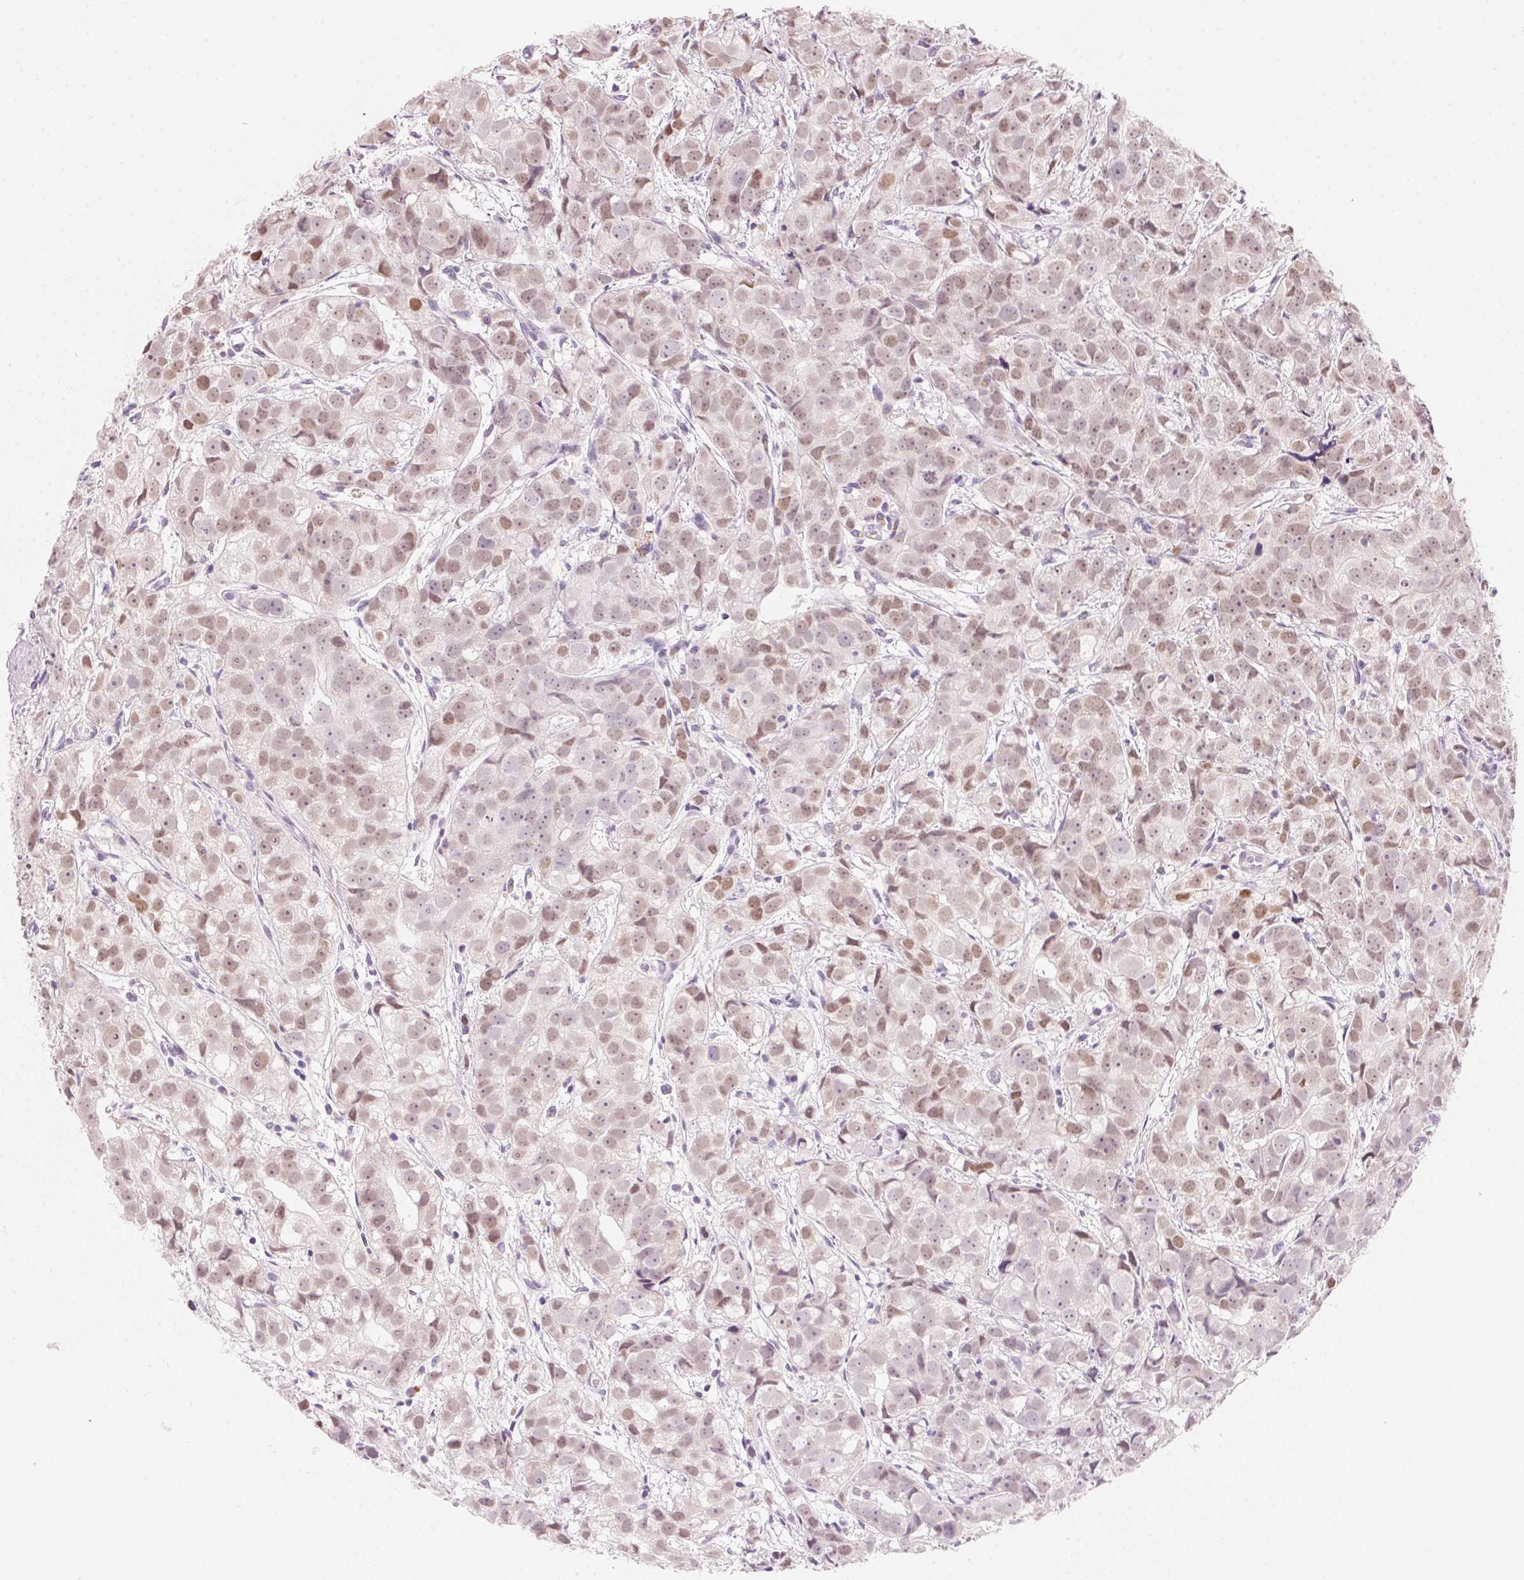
{"staining": {"intensity": "weak", "quantity": "25%-75%", "location": "nuclear"}, "tissue": "prostate cancer", "cell_type": "Tumor cells", "image_type": "cancer", "snomed": [{"axis": "morphology", "description": "Adenocarcinoma, High grade"}, {"axis": "topography", "description": "Prostate"}], "caption": "Immunohistochemistry image of prostate cancer stained for a protein (brown), which exhibits low levels of weak nuclear positivity in about 25%-75% of tumor cells.", "gene": "HOXB13", "patient": {"sex": "male", "age": 68}}